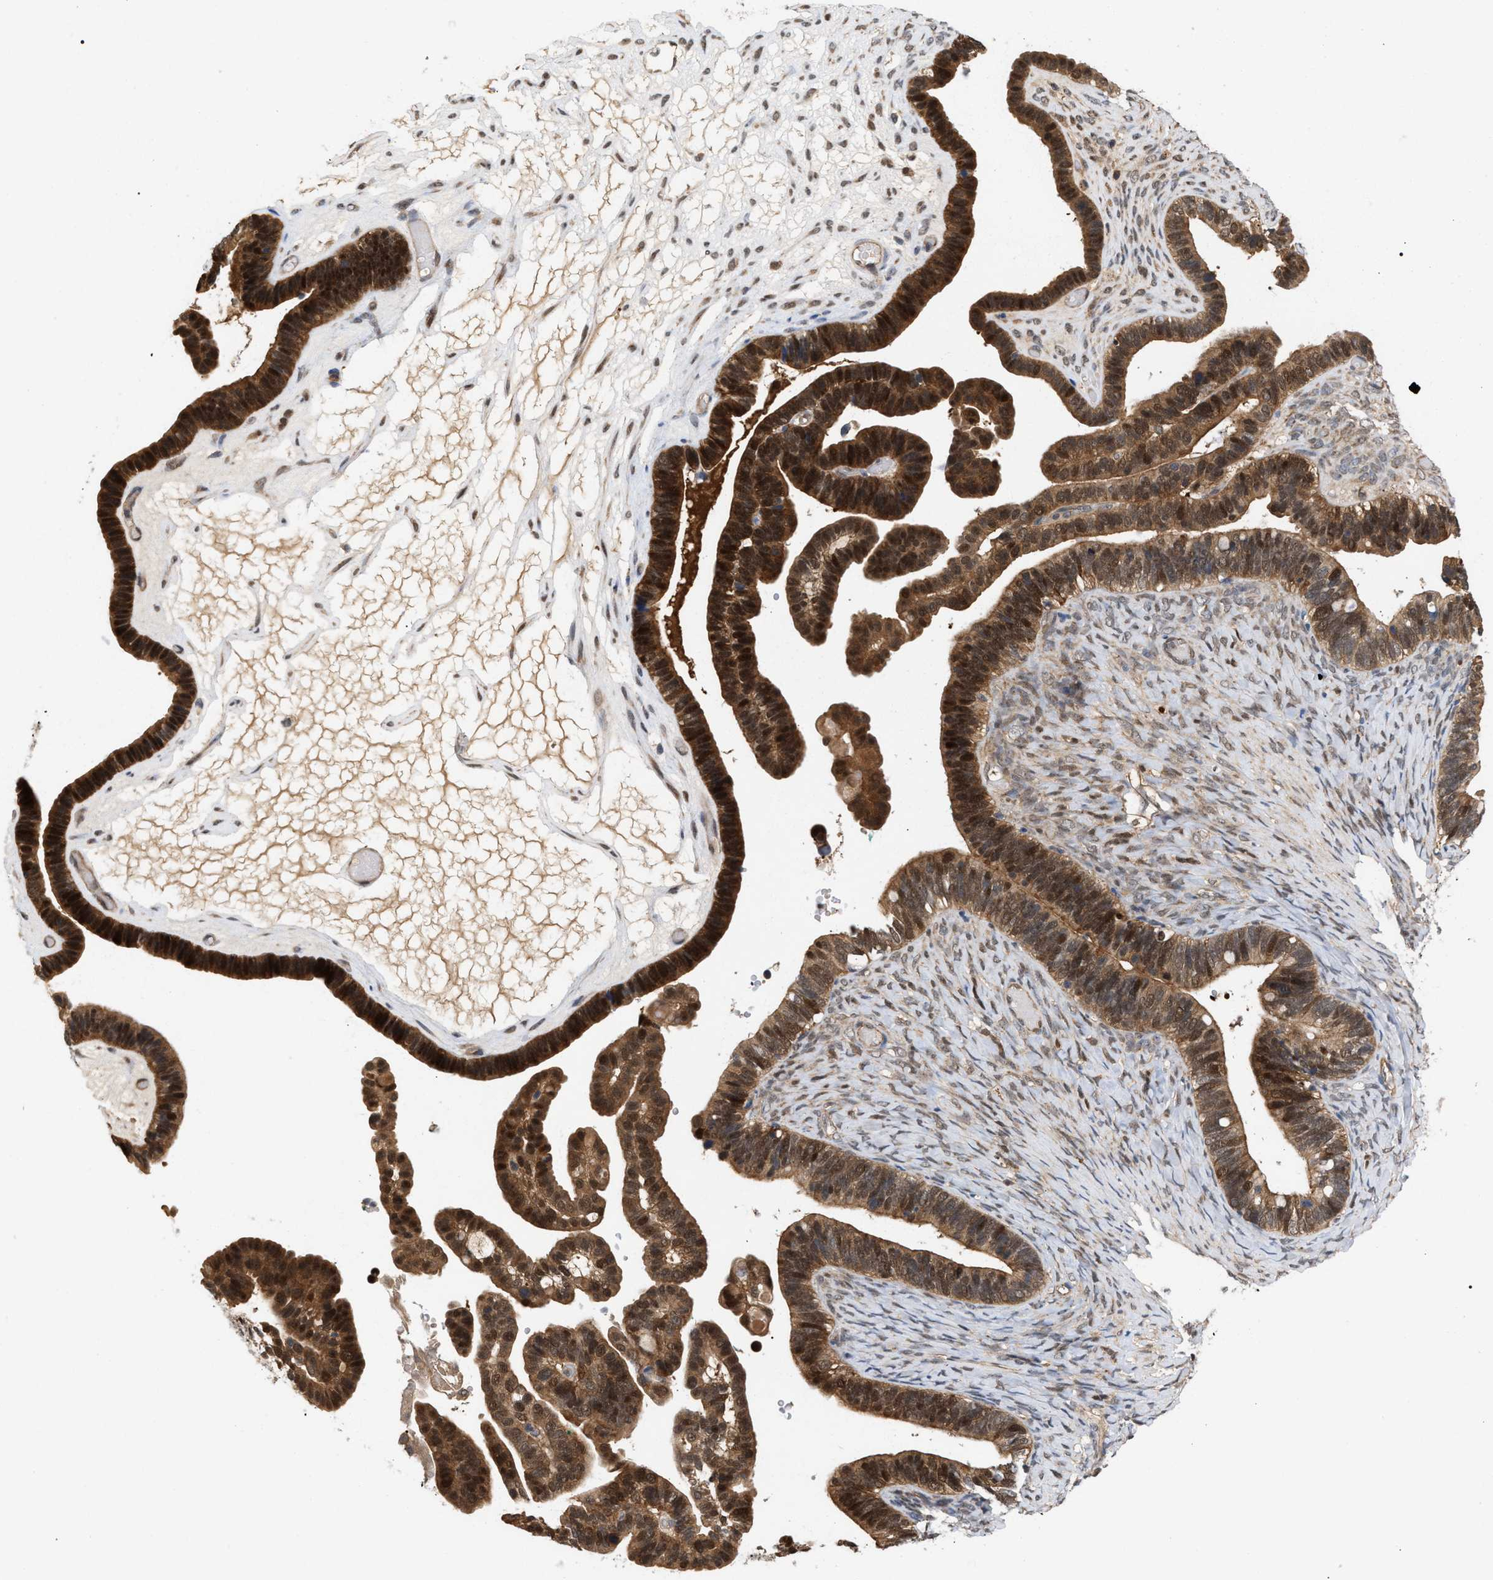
{"staining": {"intensity": "strong", "quantity": ">75%", "location": "cytoplasmic/membranous,nuclear"}, "tissue": "ovarian cancer", "cell_type": "Tumor cells", "image_type": "cancer", "snomed": [{"axis": "morphology", "description": "Cystadenocarcinoma, serous, NOS"}, {"axis": "topography", "description": "Ovary"}], "caption": "Protein expression analysis of human serous cystadenocarcinoma (ovarian) reveals strong cytoplasmic/membranous and nuclear positivity in about >75% of tumor cells.", "gene": "GLOD4", "patient": {"sex": "female", "age": 56}}